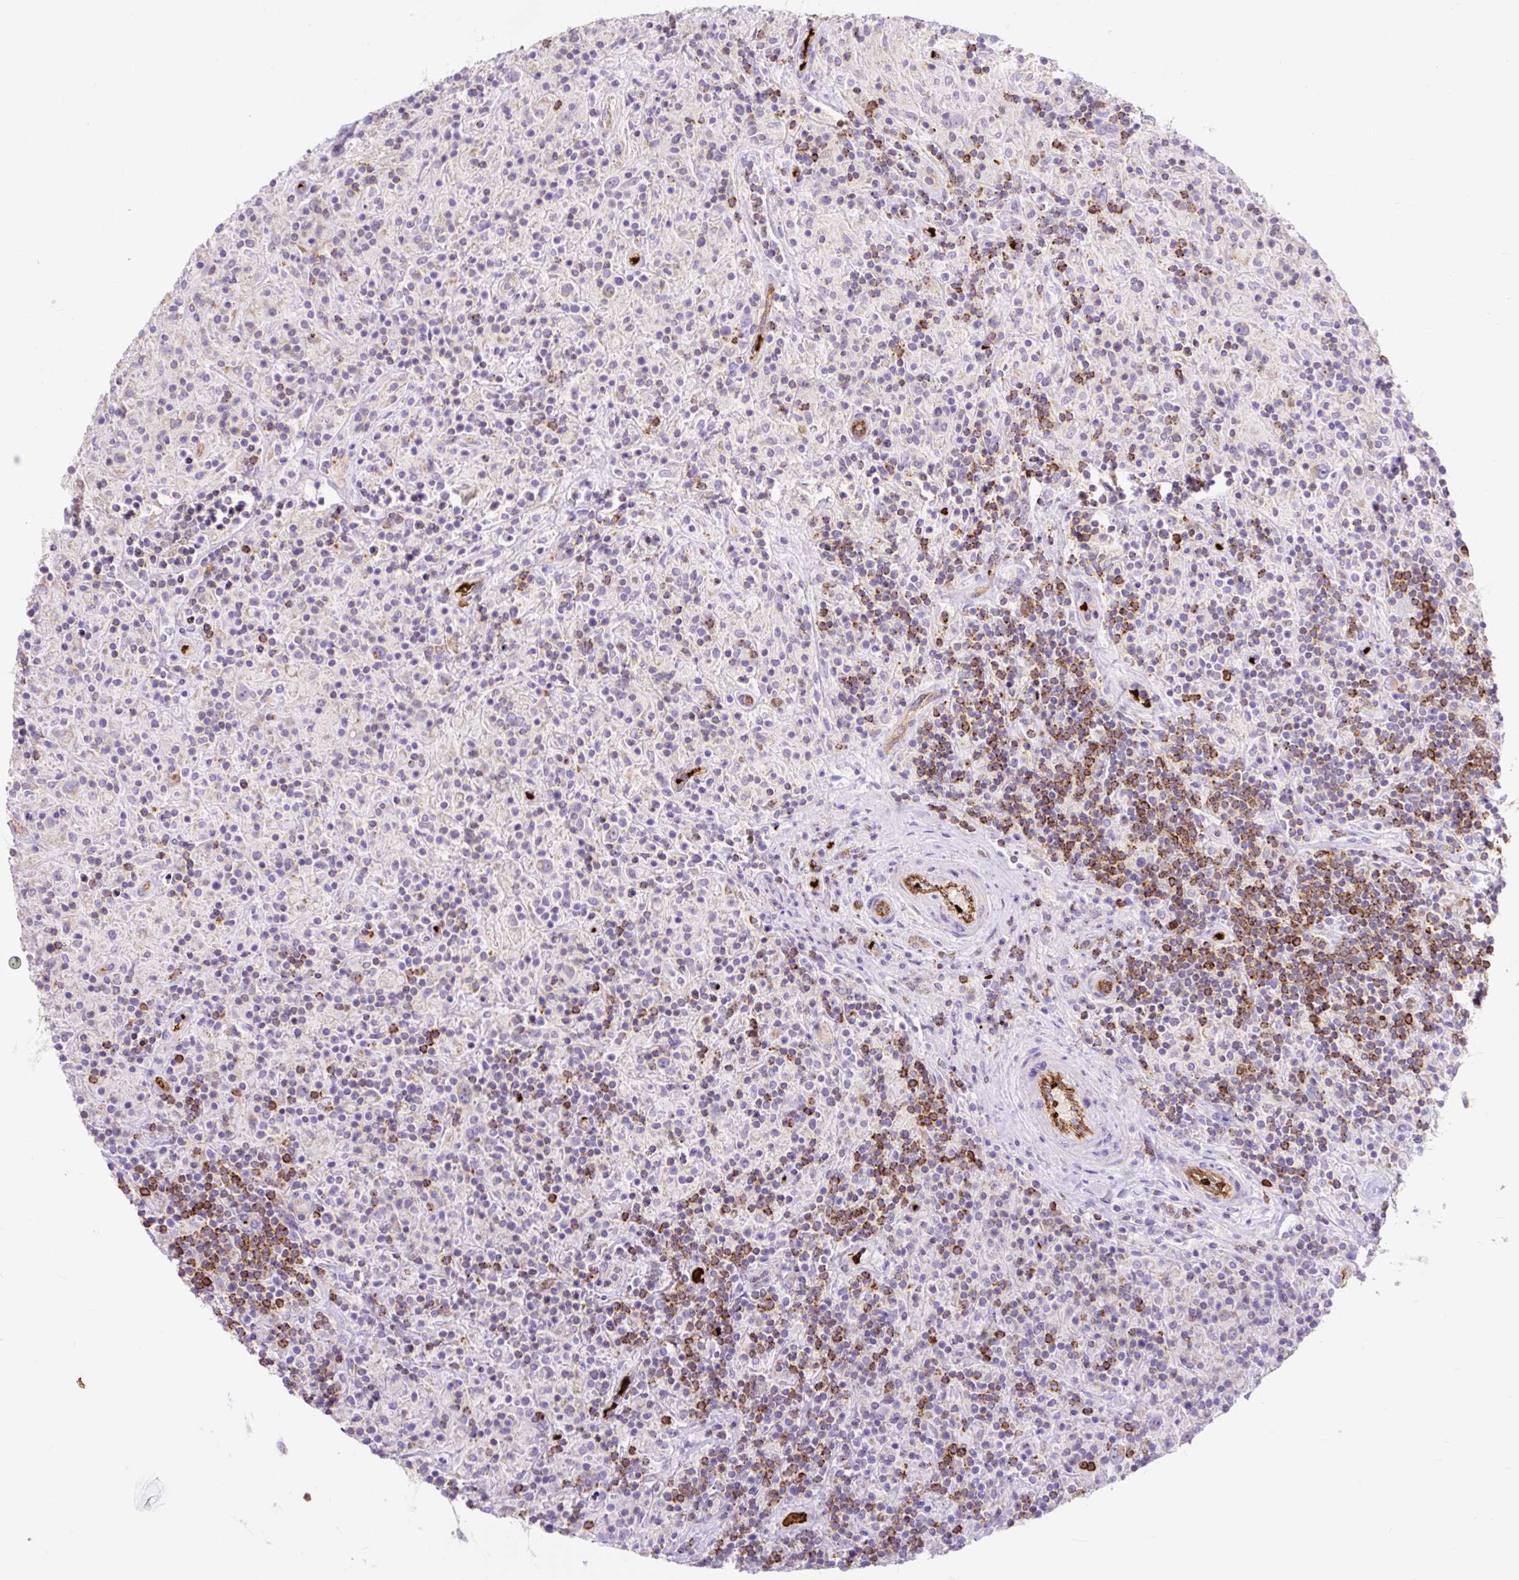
{"staining": {"intensity": "negative", "quantity": "none", "location": "none"}, "tissue": "lymphoma", "cell_type": "Tumor cells", "image_type": "cancer", "snomed": [{"axis": "morphology", "description": "Hodgkin's disease, NOS"}, {"axis": "topography", "description": "Lymph node"}], "caption": "Tumor cells are negative for protein expression in human lymphoma.", "gene": "HIP1R", "patient": {"sex": "male", "age": 70}}